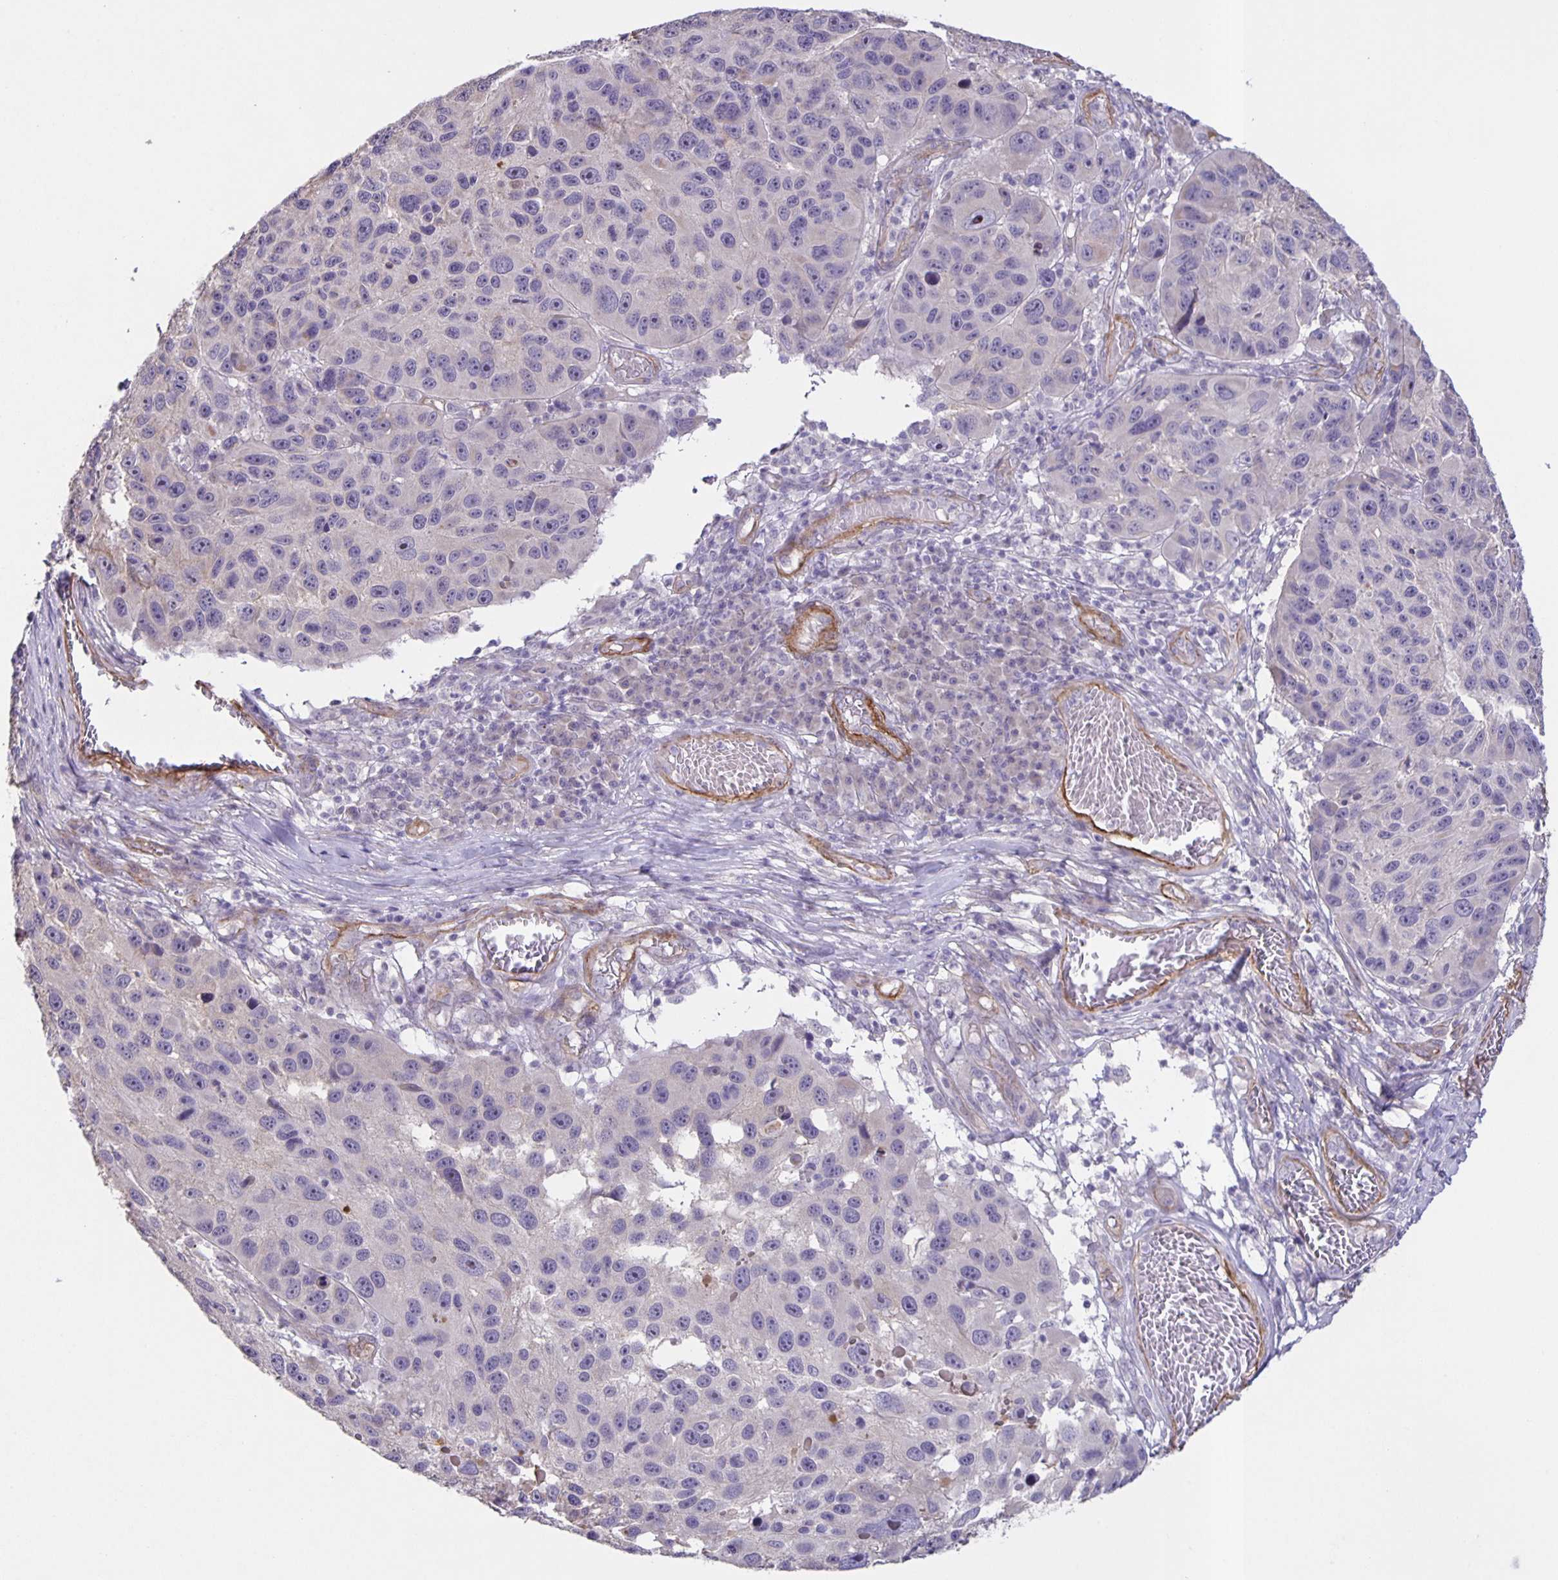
{"staining": {"intensity": "negative", "quantity": "none", "location": "none"}, "tissue": "melanoma", "cell_type": "Tumor cells", "image_type": "cancer", "snomed": [{"axis": "morphology", "description": "Malignant melanoma, NOS"}, {"axis": "topography", "description": "Skin"}], "caption": "Histopathology image shows no significant protein expression in tumor cells of malignant melanoma.", "gene": "SRCIN1", "patient": {"sex": "male", "age": 53}}